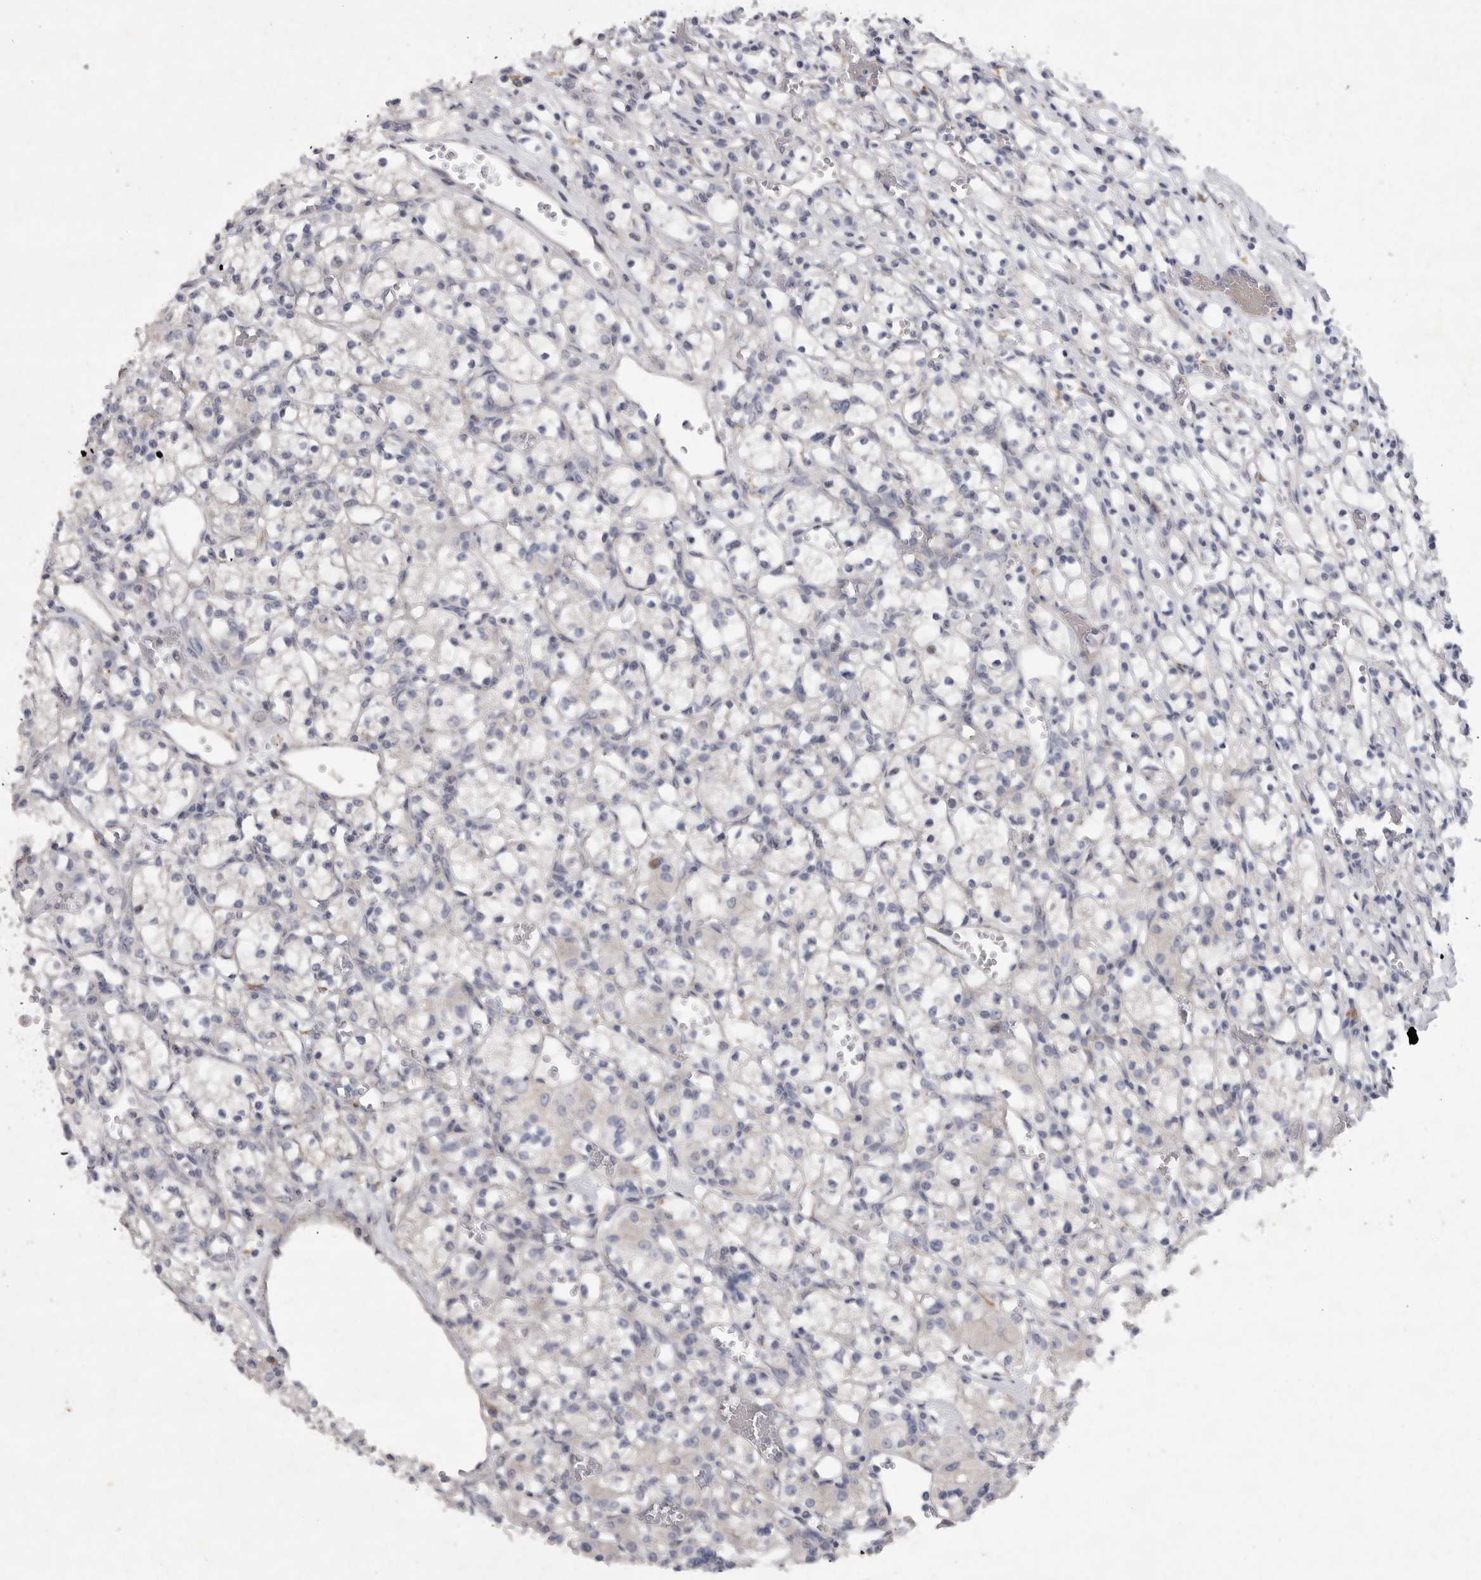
{"staining": {"intensity": "negative", "quantity": "none", "location": "none"}, "tissue": "renal cancer", "cell_type": "Tumor cells", "image_type": "cancer", "snomed": [{"axis": "morphology", "description": "Adenocarcinoma, NOS"}, {"axis": "topography", "description": "Kidney"}], "caption": "Renal cancer (adenocarcinoma) was stained to show a protein in brown. There is no significant positivity in tumor cells.", "gene": "EDEM3", "patient": {"sex": "female", "age": 59}}